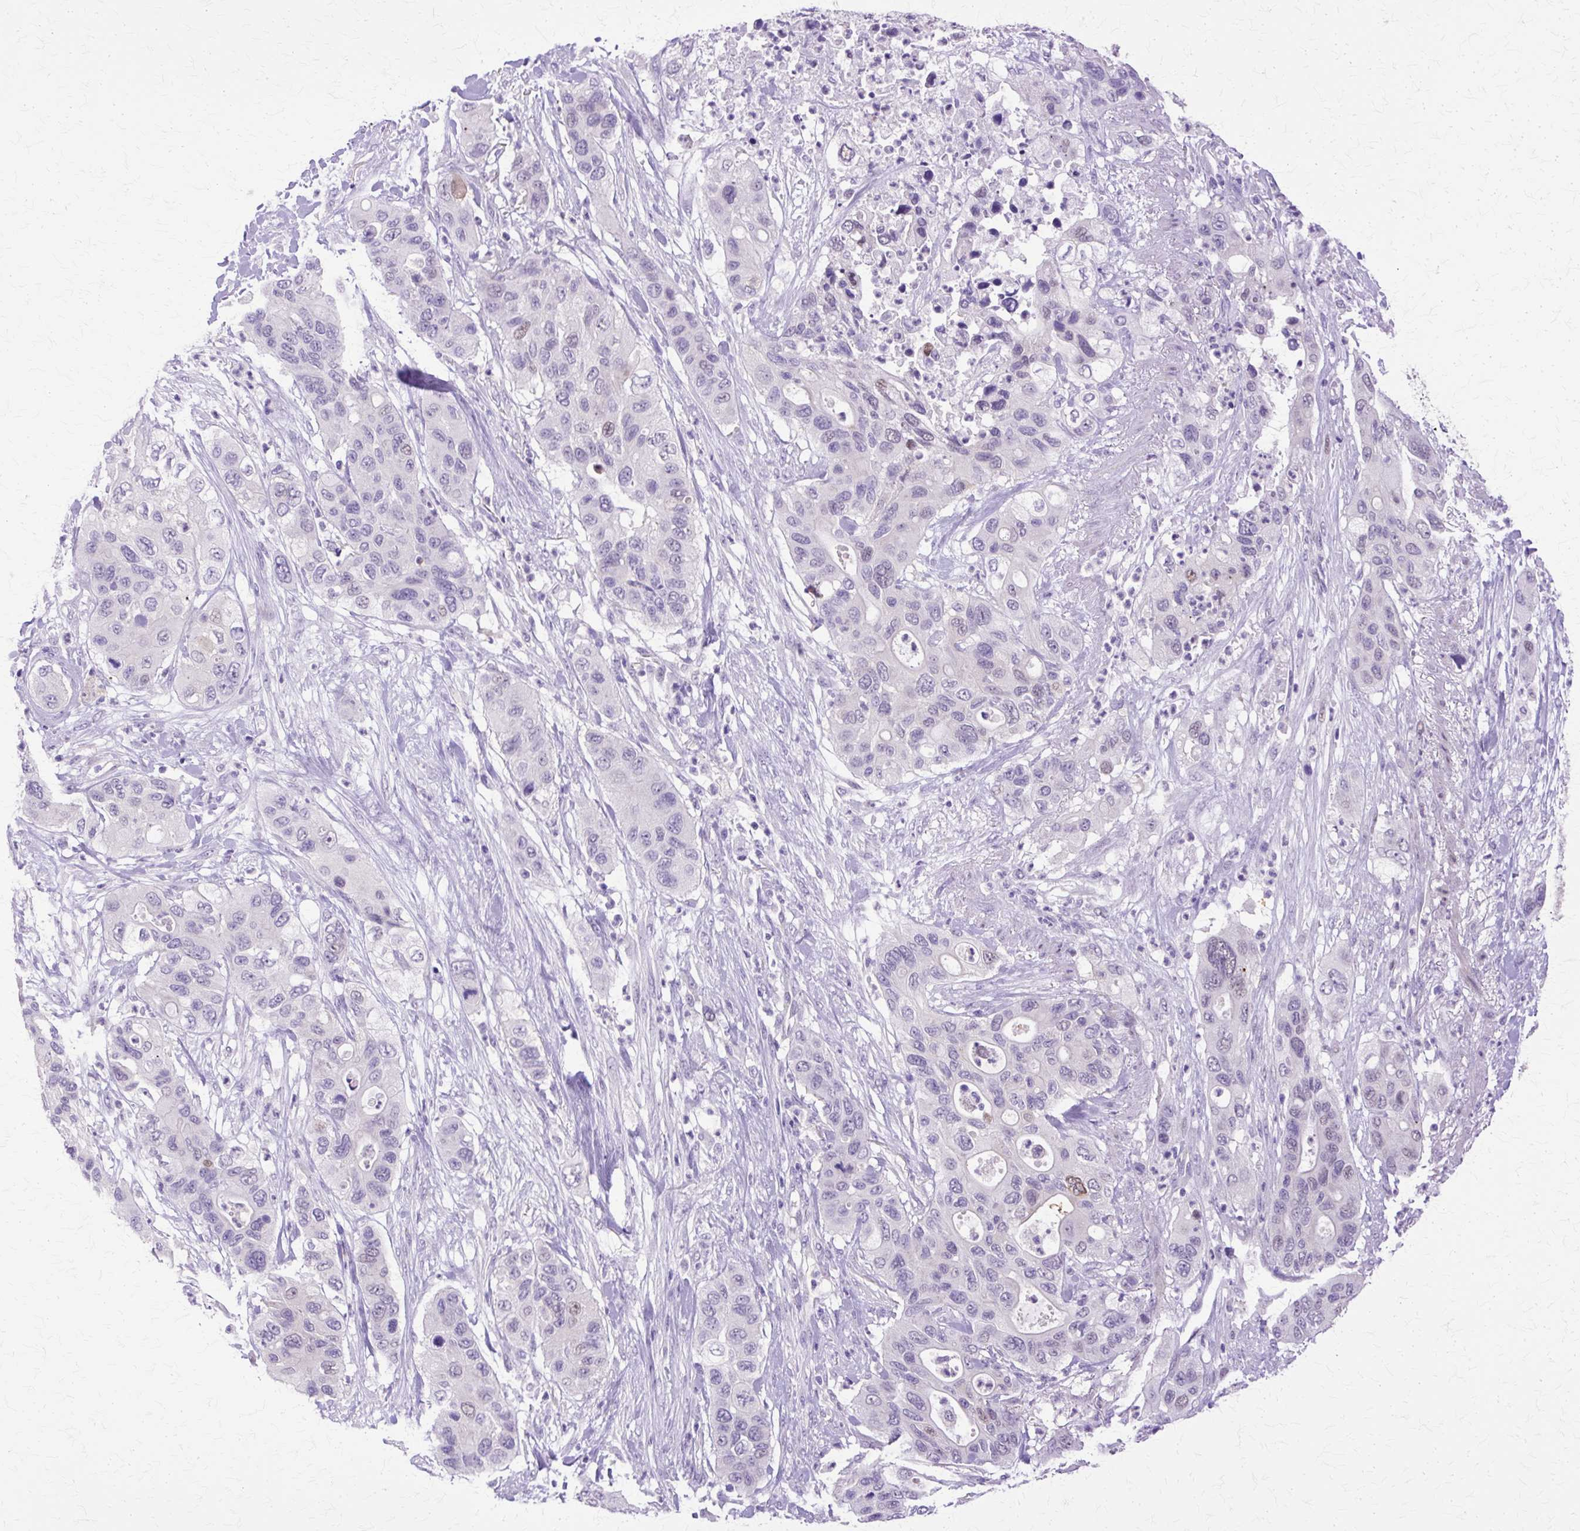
{"staining": {"intensity": "weak", "quantity": "<25%", "location": "nuclear"}, "tissue": "pancreatic cancer", "cell_type": "Tumor cells", "image_type": "cancer", "snomed": [{"axis": "morphology", "description": "Adenocarcinoma, NOS"}, {"axis": "topography", "description": "Pancreas"}], "caption": "IHC histopathology image of neoplastic tissue: human pancreatic cancer (adenocarcinoma) stained with DAB exhibits no significant protein staining in tumor cells.", "gene": "HSPA8", "patient": {"sex": "female", "age": 71}}